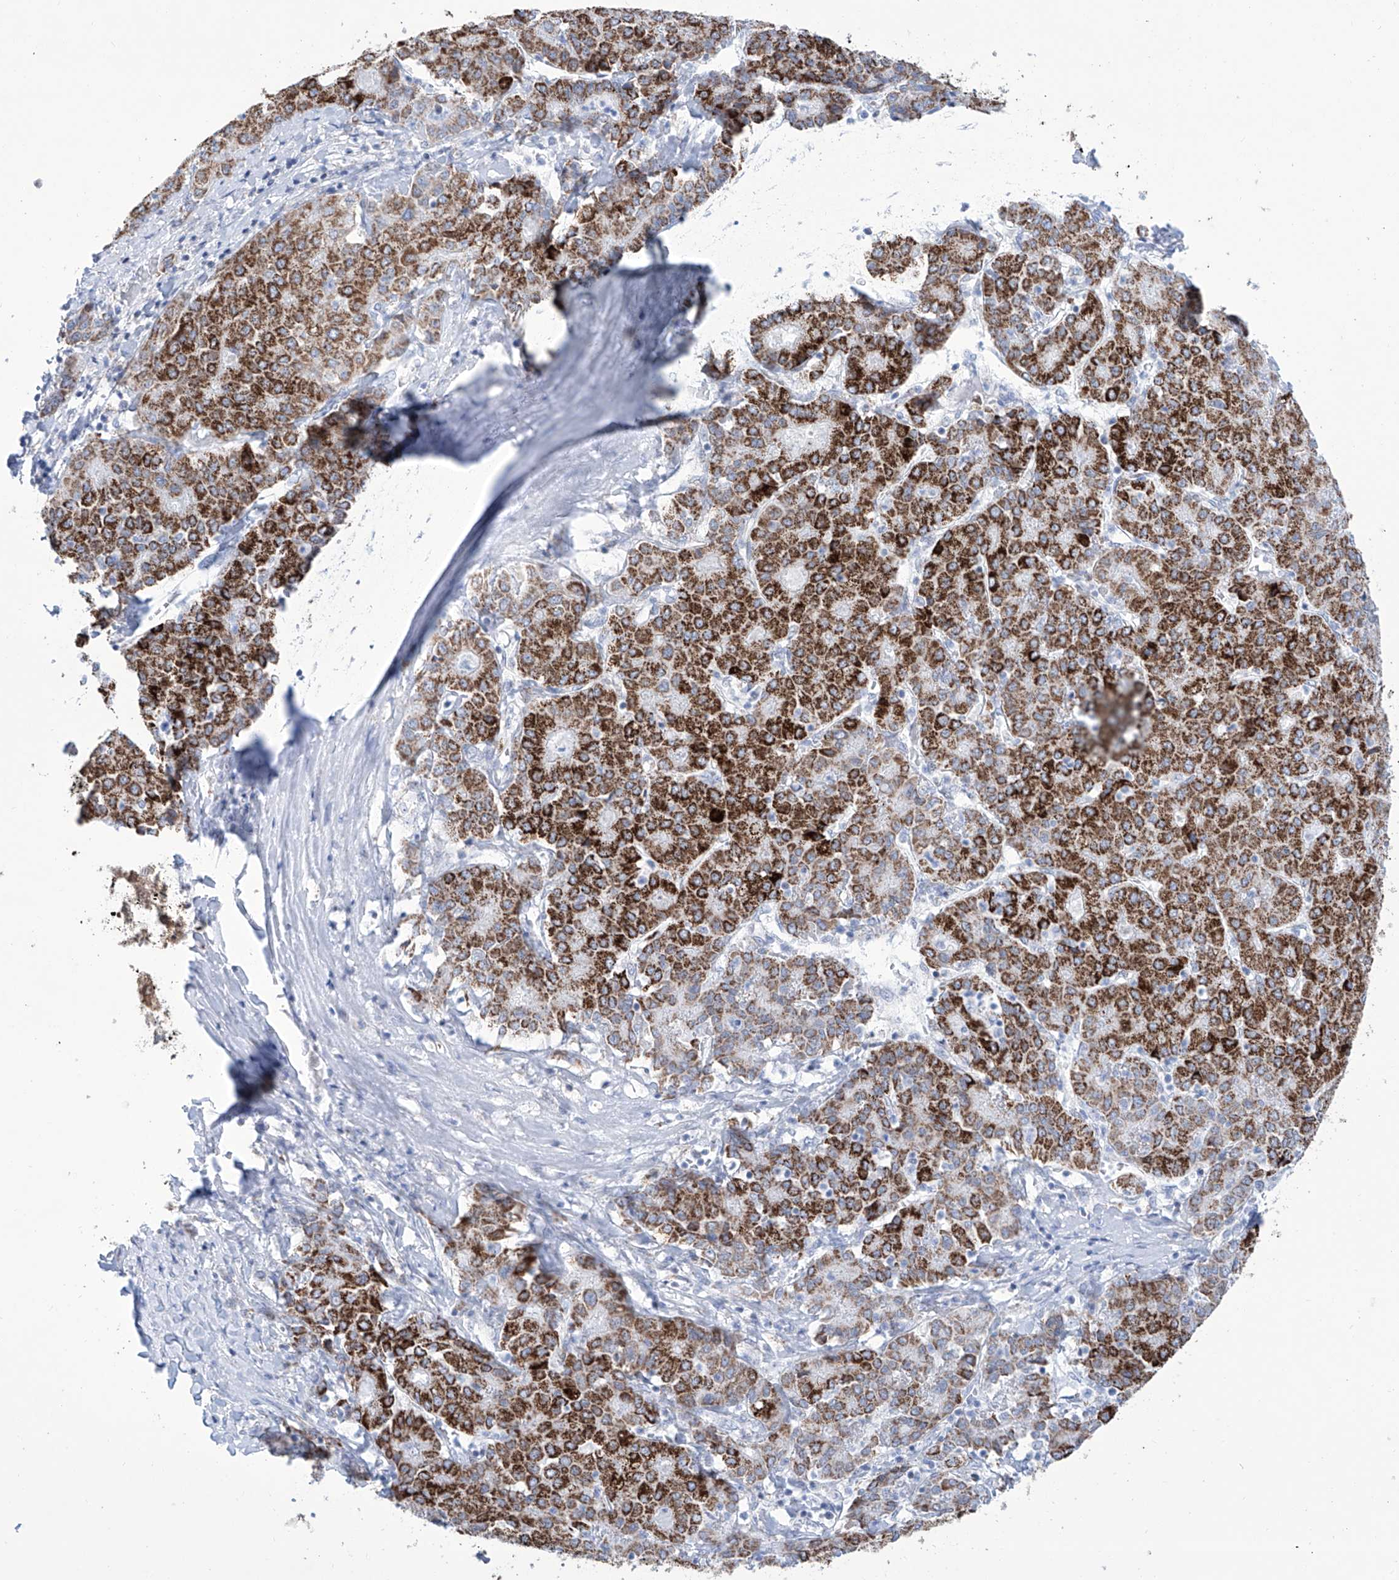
{"staining": {"intensity": "strong", "quantity": ">75%", "location": "cytoplasmic/membranous"}, "tissue": "liver cancer", "cell_type": "Tumor cells", "image_type": "cancer", "snomed": [{"axis": "morphology", "description": "Carcinoma, Hepatocellular, NOS"}, {"axis": "topography", "description": "Liver"}], "caption": "Immunohistochemistry (IHC) (DAB (3,3'-diaminobenzidine)) staining of liver cancer displays strong cytoplasmic/membranous protein expression in approximately >75% of tumor cells.", "gene": "ALDH6A1", "patient": {"sex": "male", "age": 65}}